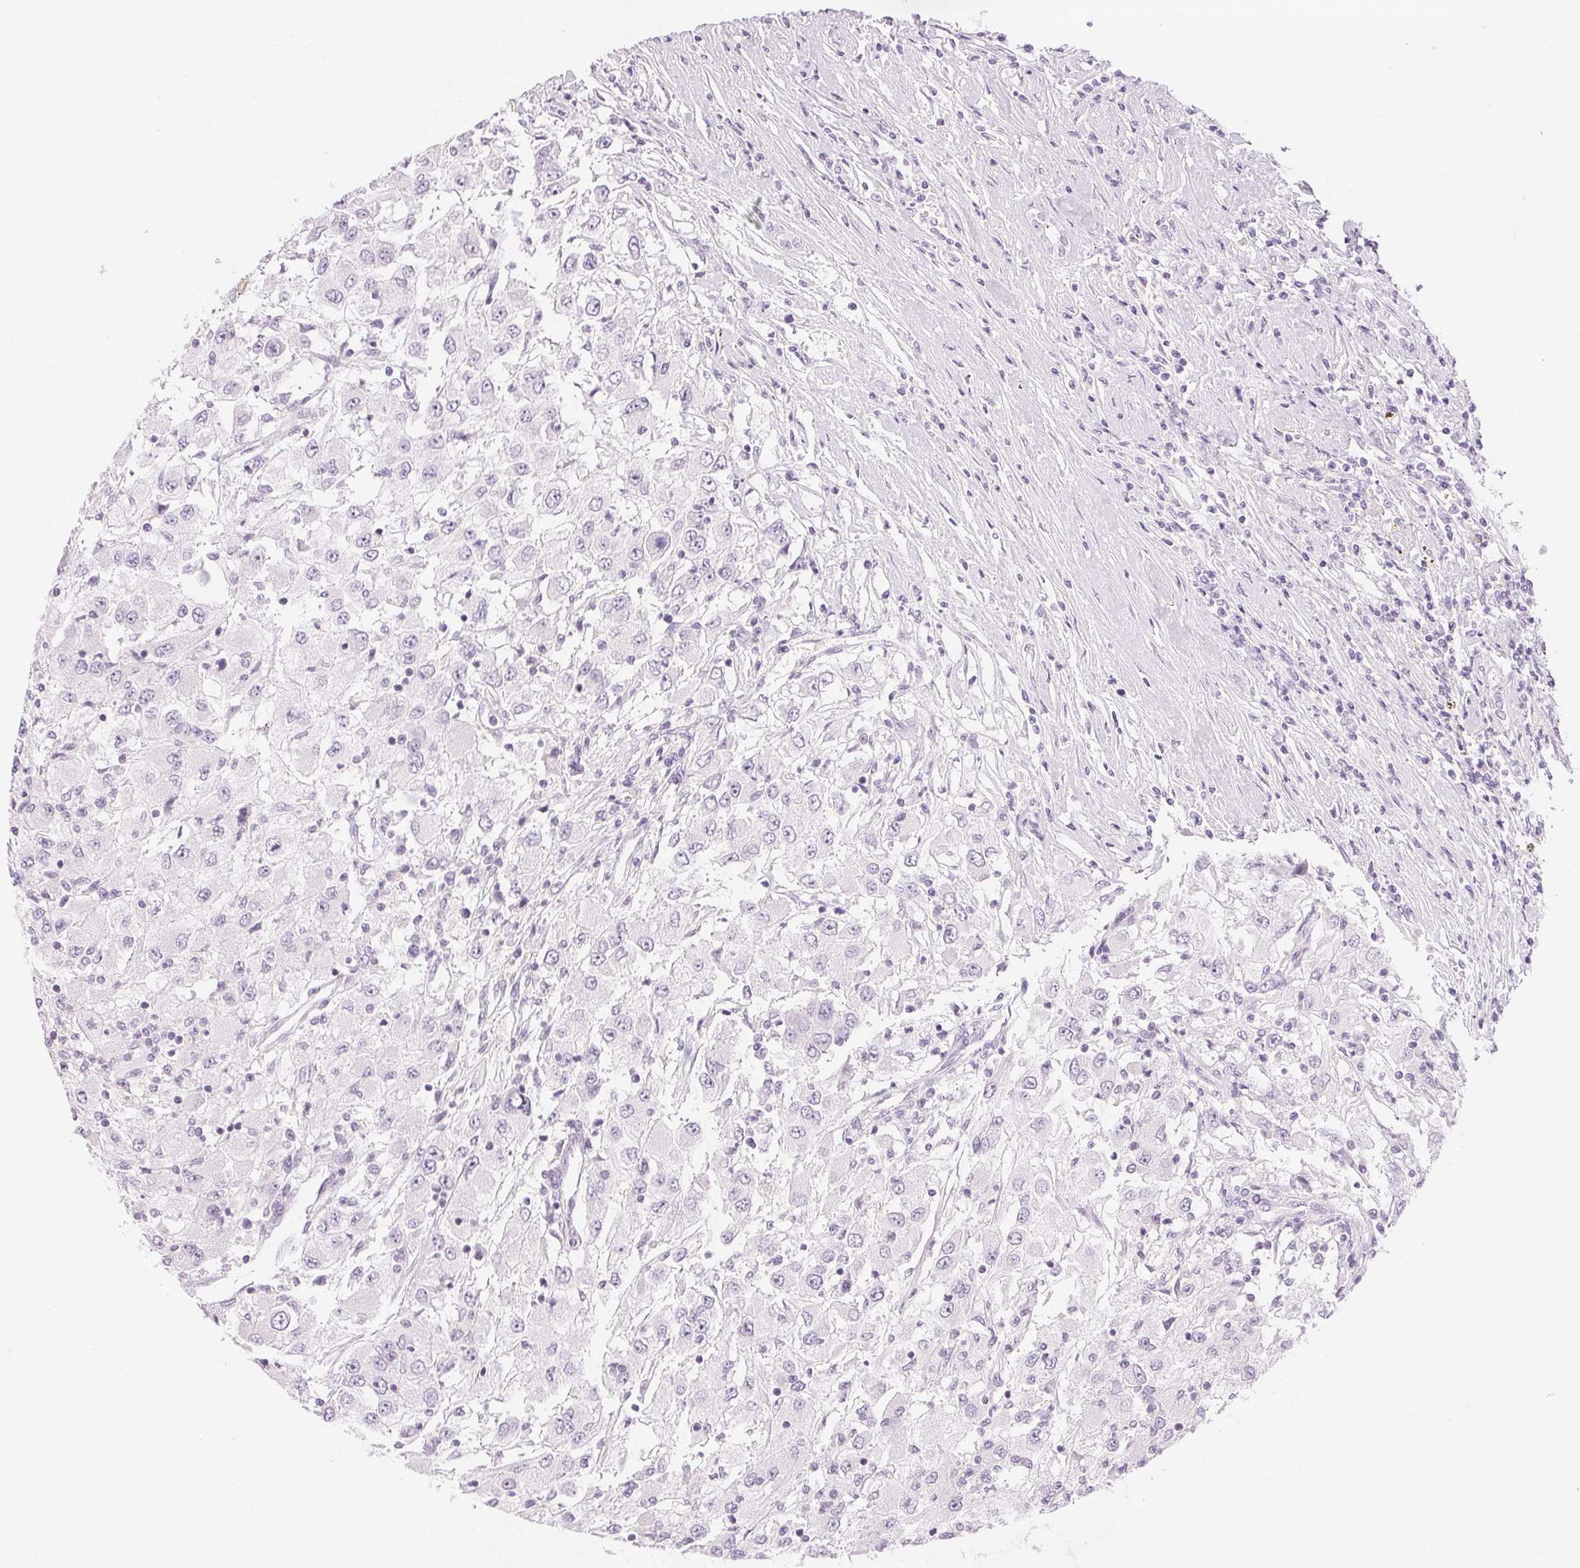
{"staining": {"intensity": "negative", "quantity": "none", "location": "none"}, "tissue": "renal cancer", "cell_type": "Tumor cells", "image_type": "cancer", "snomed": [{"axis": "morphology", "description": "Adenocarcinoma, NOS"}, {"axis": "topography", "description": "Kidney"}], "caption": "Protein analysis of renal cancer (adenocarcinoma) demonstrates no significant expression in tumor cells. (Brightfield microscopy of DAB immunohistochemistry (IHC) at high magnification).", "gene": "SLC5A2", "patient": {"sex": "female", "age": 67}}